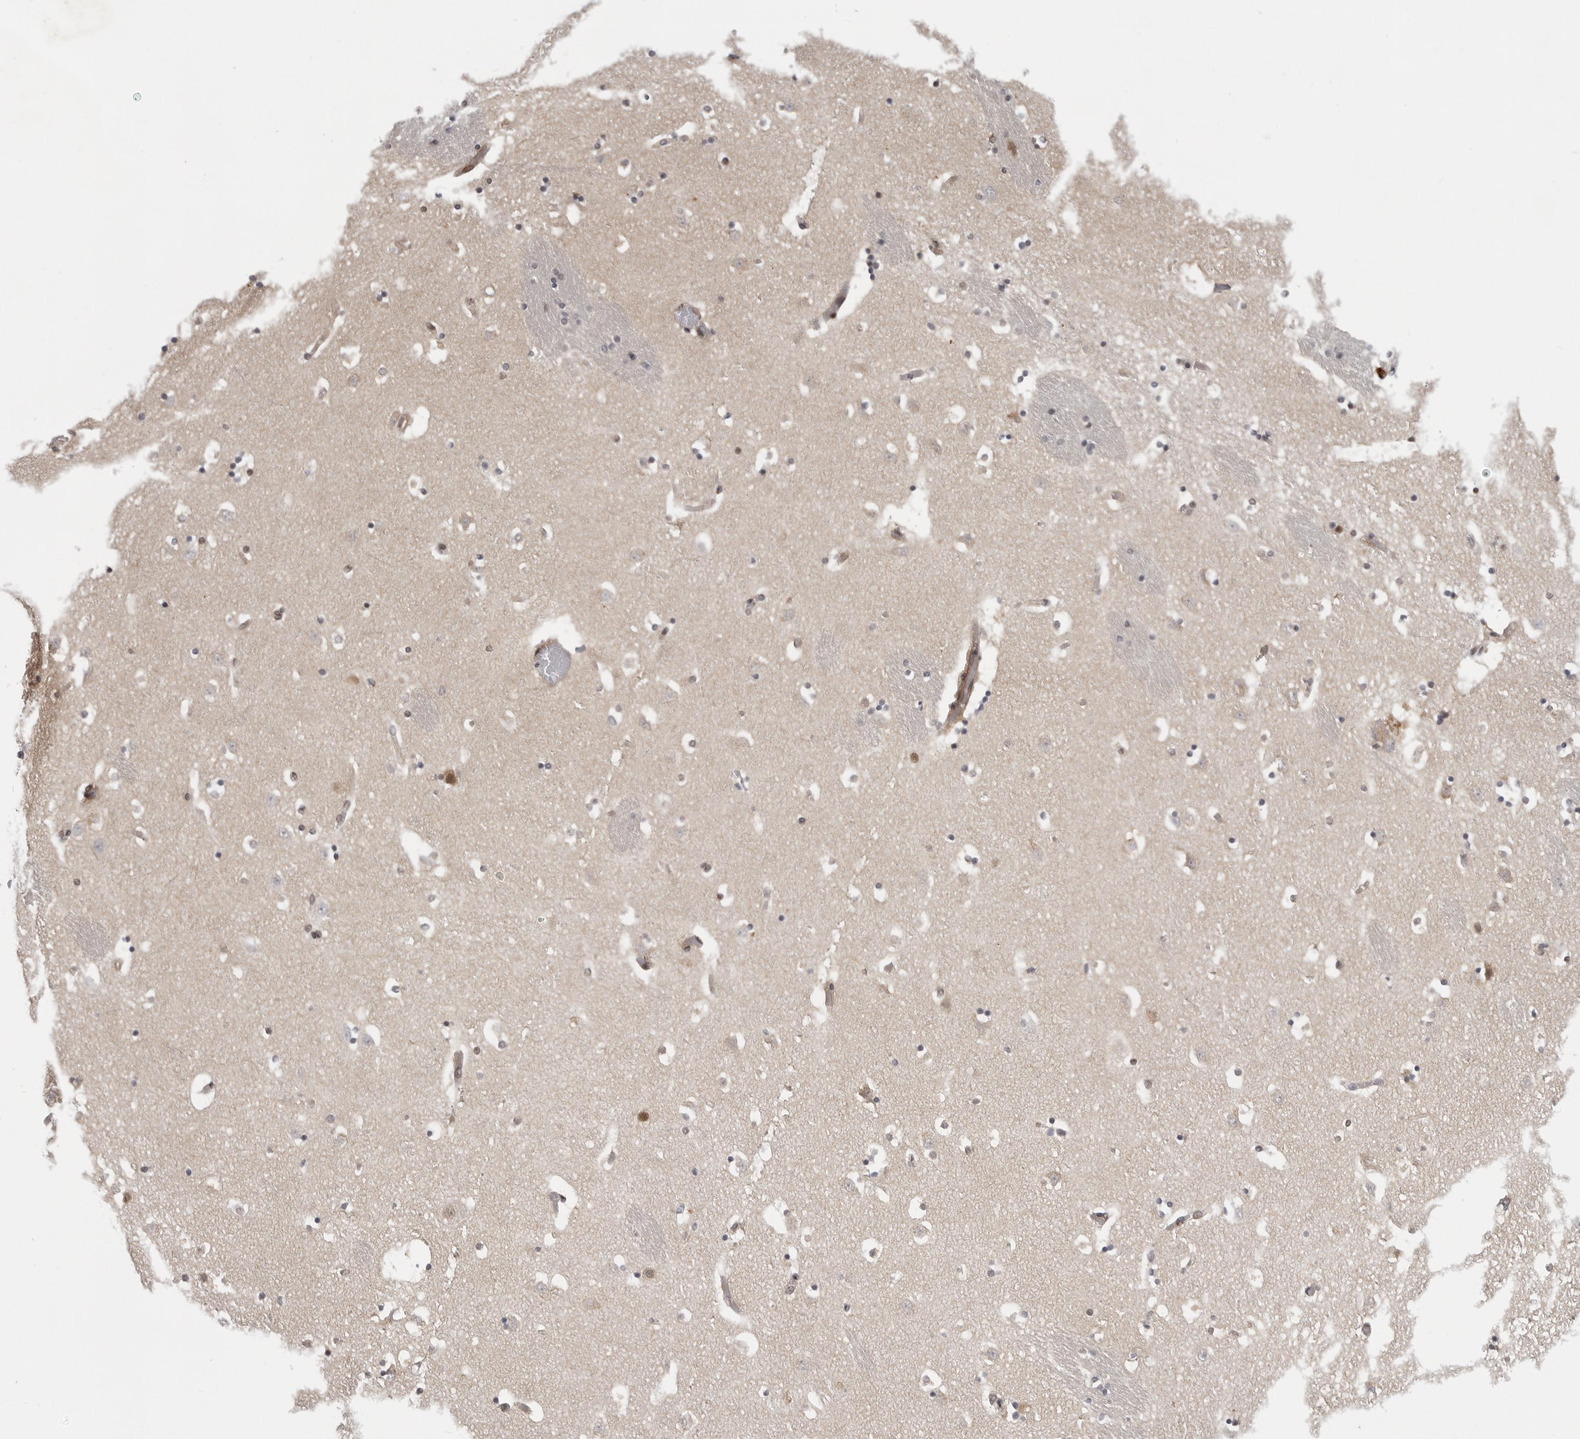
{"staining": {"intensity": "negative", "quantity": "none", "location": "none"}, "tissue": "caudate", "cell_type": "Glial cells", "image_type": "normal", "snomed": [{"axis": "morphology", "description": "Normal tissue, NOS"}, {"axis": "topography", "description": "Lateral ventricle wall"}], "caption": "Immunohistochemical staining of unremarkable caudate shows no significant expression in glial cells.", "gene": "CEP295NL", "patient": {"sex": "male", "age": 45}}